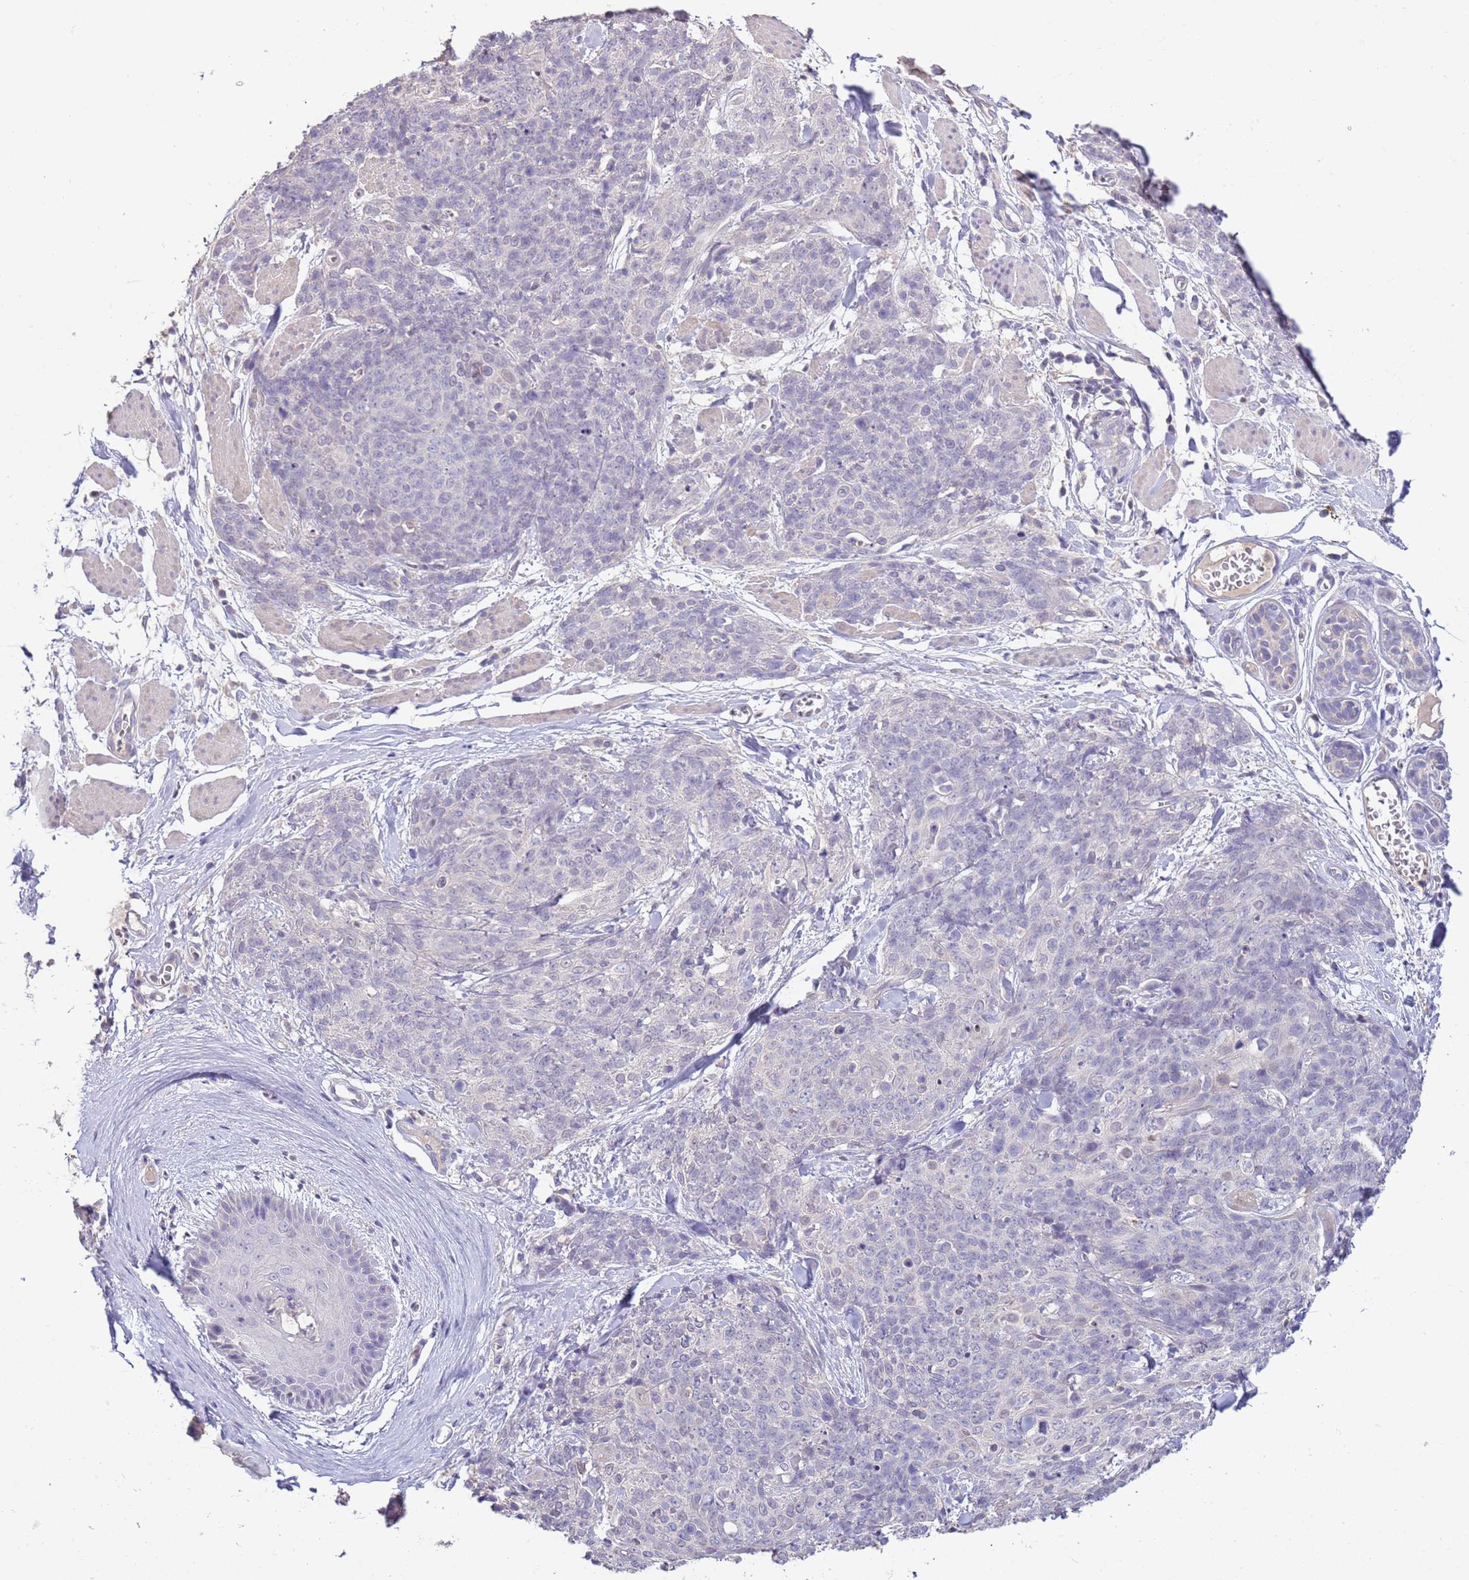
{"staining": {"intensity": "negative", "quantity": "none", "location": "none"}, "tissue": "skin cancer", "cell_type": "Tumor cells", "image_type": "cancer", "snomed": [{"axis": "morphology", "description": "Squamous cell carcinoma, NOS"}, {"axis": "topography", "description": "Skin"}, {"axis": "topography", "description": "Vulva"}], "caption": "A high-resolution micrograph shows immunohistochemistry (IHC) staining of skin cancer, which exhibits no significant positivity in tumor cells.", "gene": "IL2RG", "patient": {"sex": "female", "age": 85}}